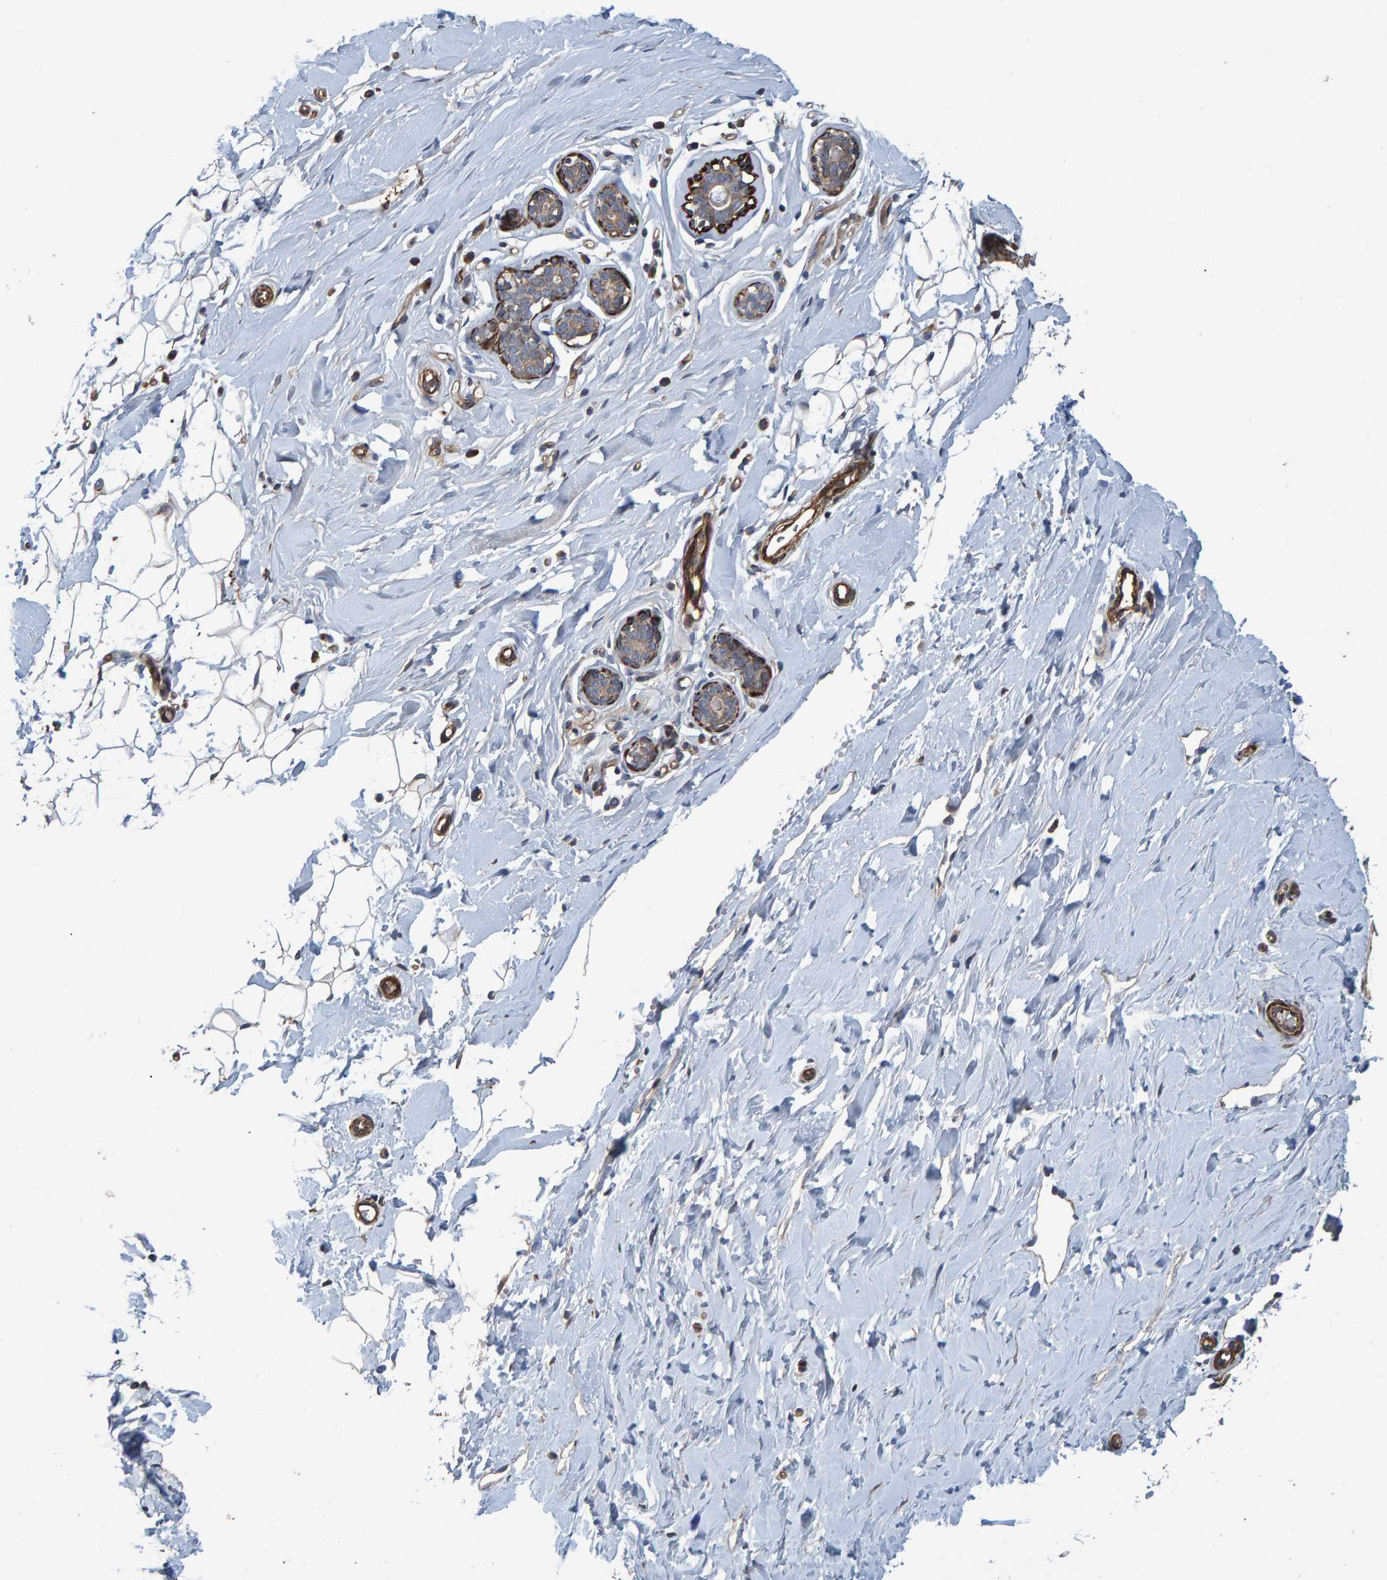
{"staining": {"intensity": "negative", "quantity": "none", "location": "none"}, "tissue": "breast", "cell_type": "Adipocytes", "image_type": "normal", "snomed": [{"axis": "morphology", "description": "Normal tissue, NOS"}, {"axis": "topography", "description": "Breast"}], "caption": "IHC histopathology image of normal breast: breast stained with DAB demonstrates no significant protein positivity in adipocytes.", "gene": "SLIT2", "patient": {"sex": "female", "age": 23}}